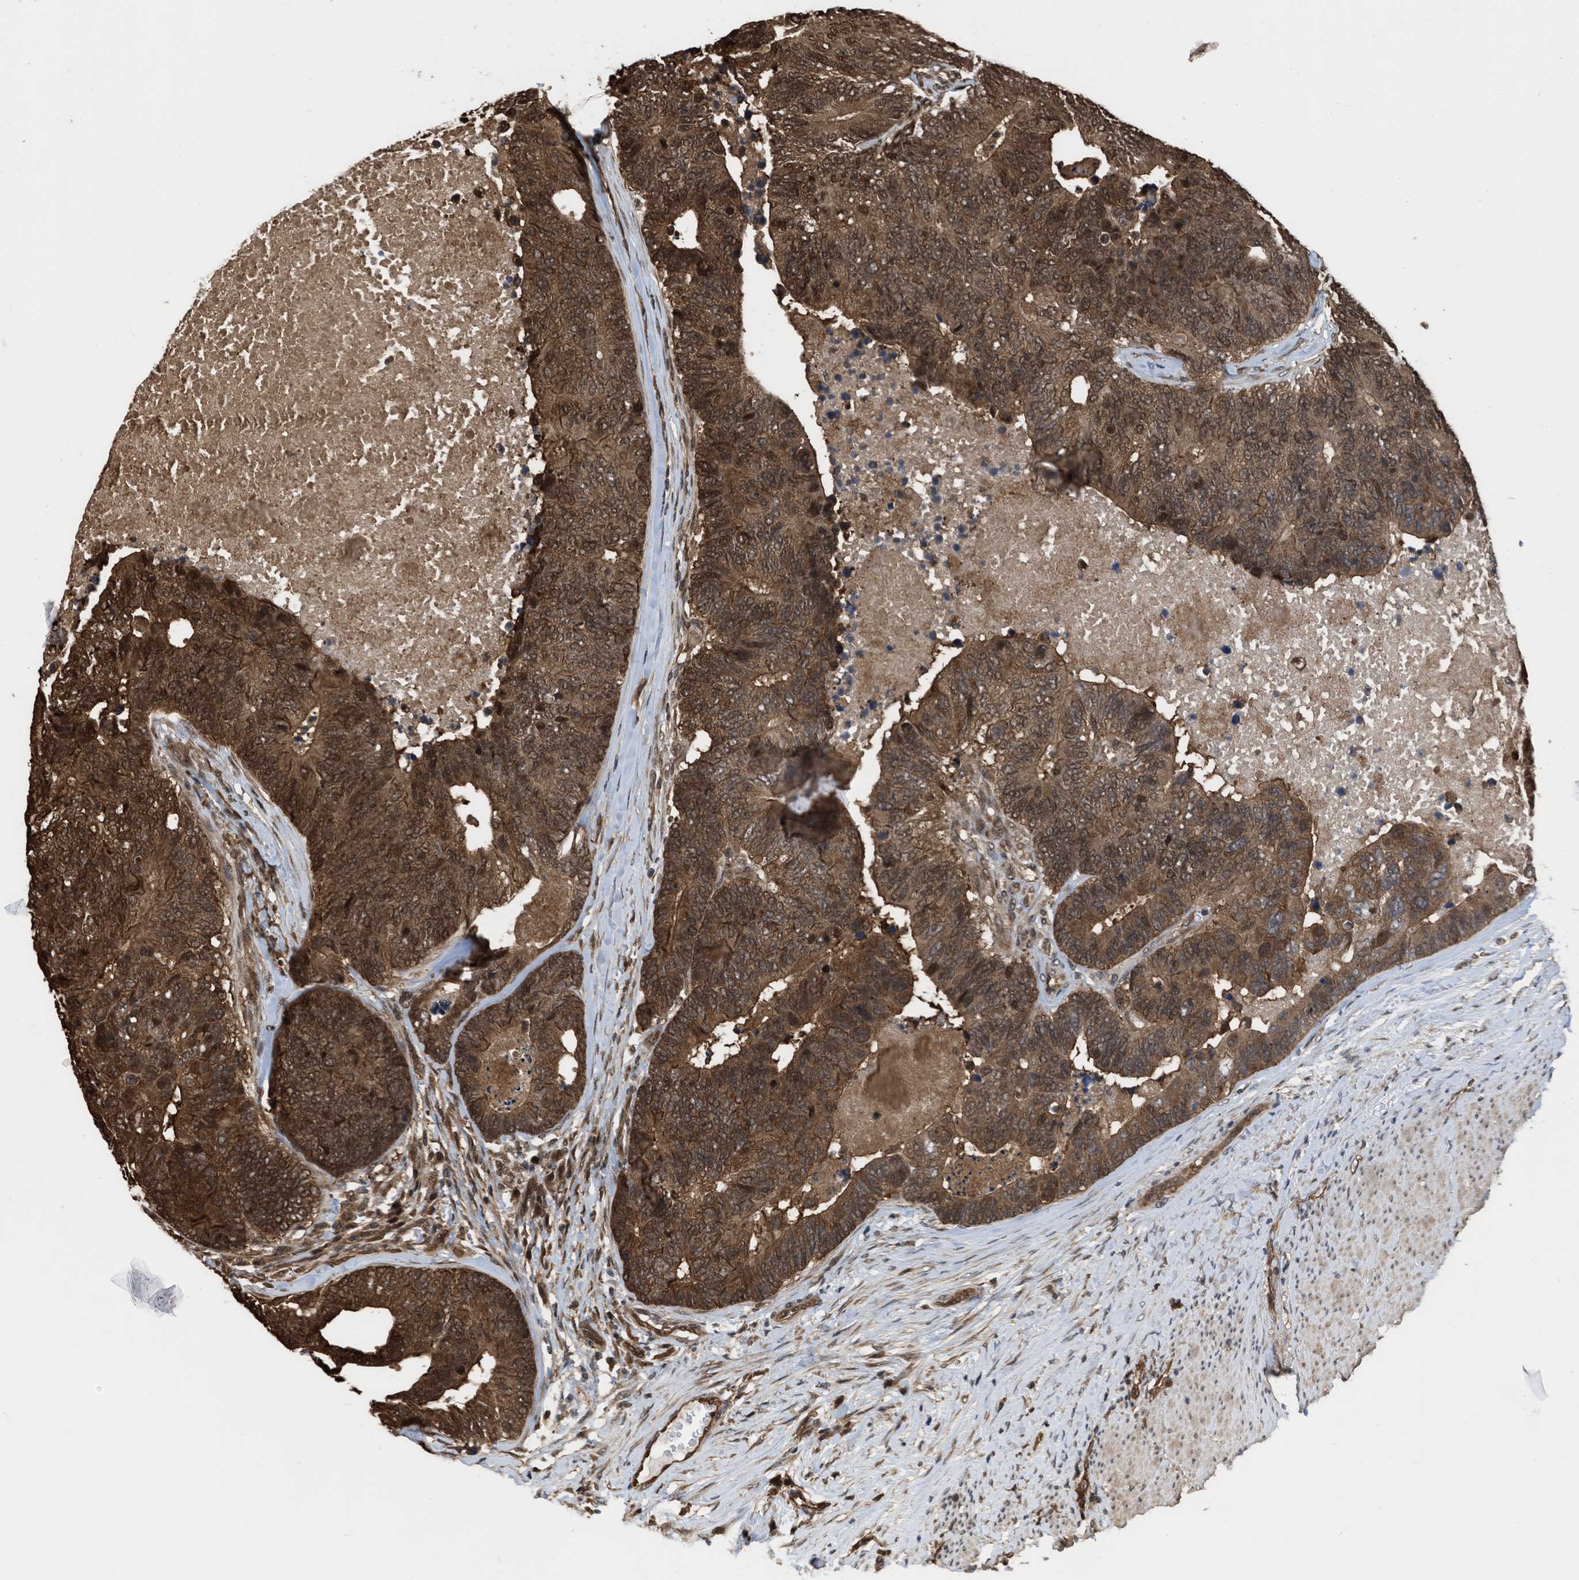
{"staining": {"intensity": "moderate", "quantity": ">75%", "location": "cytoplasmic/membranous,nuclear"}, "tissue": "colorectal cancer", "cell_type": "Tumor cells", "image_type": "cancer", "snomed": [{"axis": "morphology", "description": "Adenocarcinoma, NOS"}, {"axis": "topography", "description": "Colon"}], "caption": "Protein staining of colorectal cancer (adenocarcinoma) tissue exhibits moderate cytoplasmic/membranous and nuclear expression in approximately >75% of tumor cells.", "gene": "YWHAG", "patient": {"sex": "female", "age": 67}}